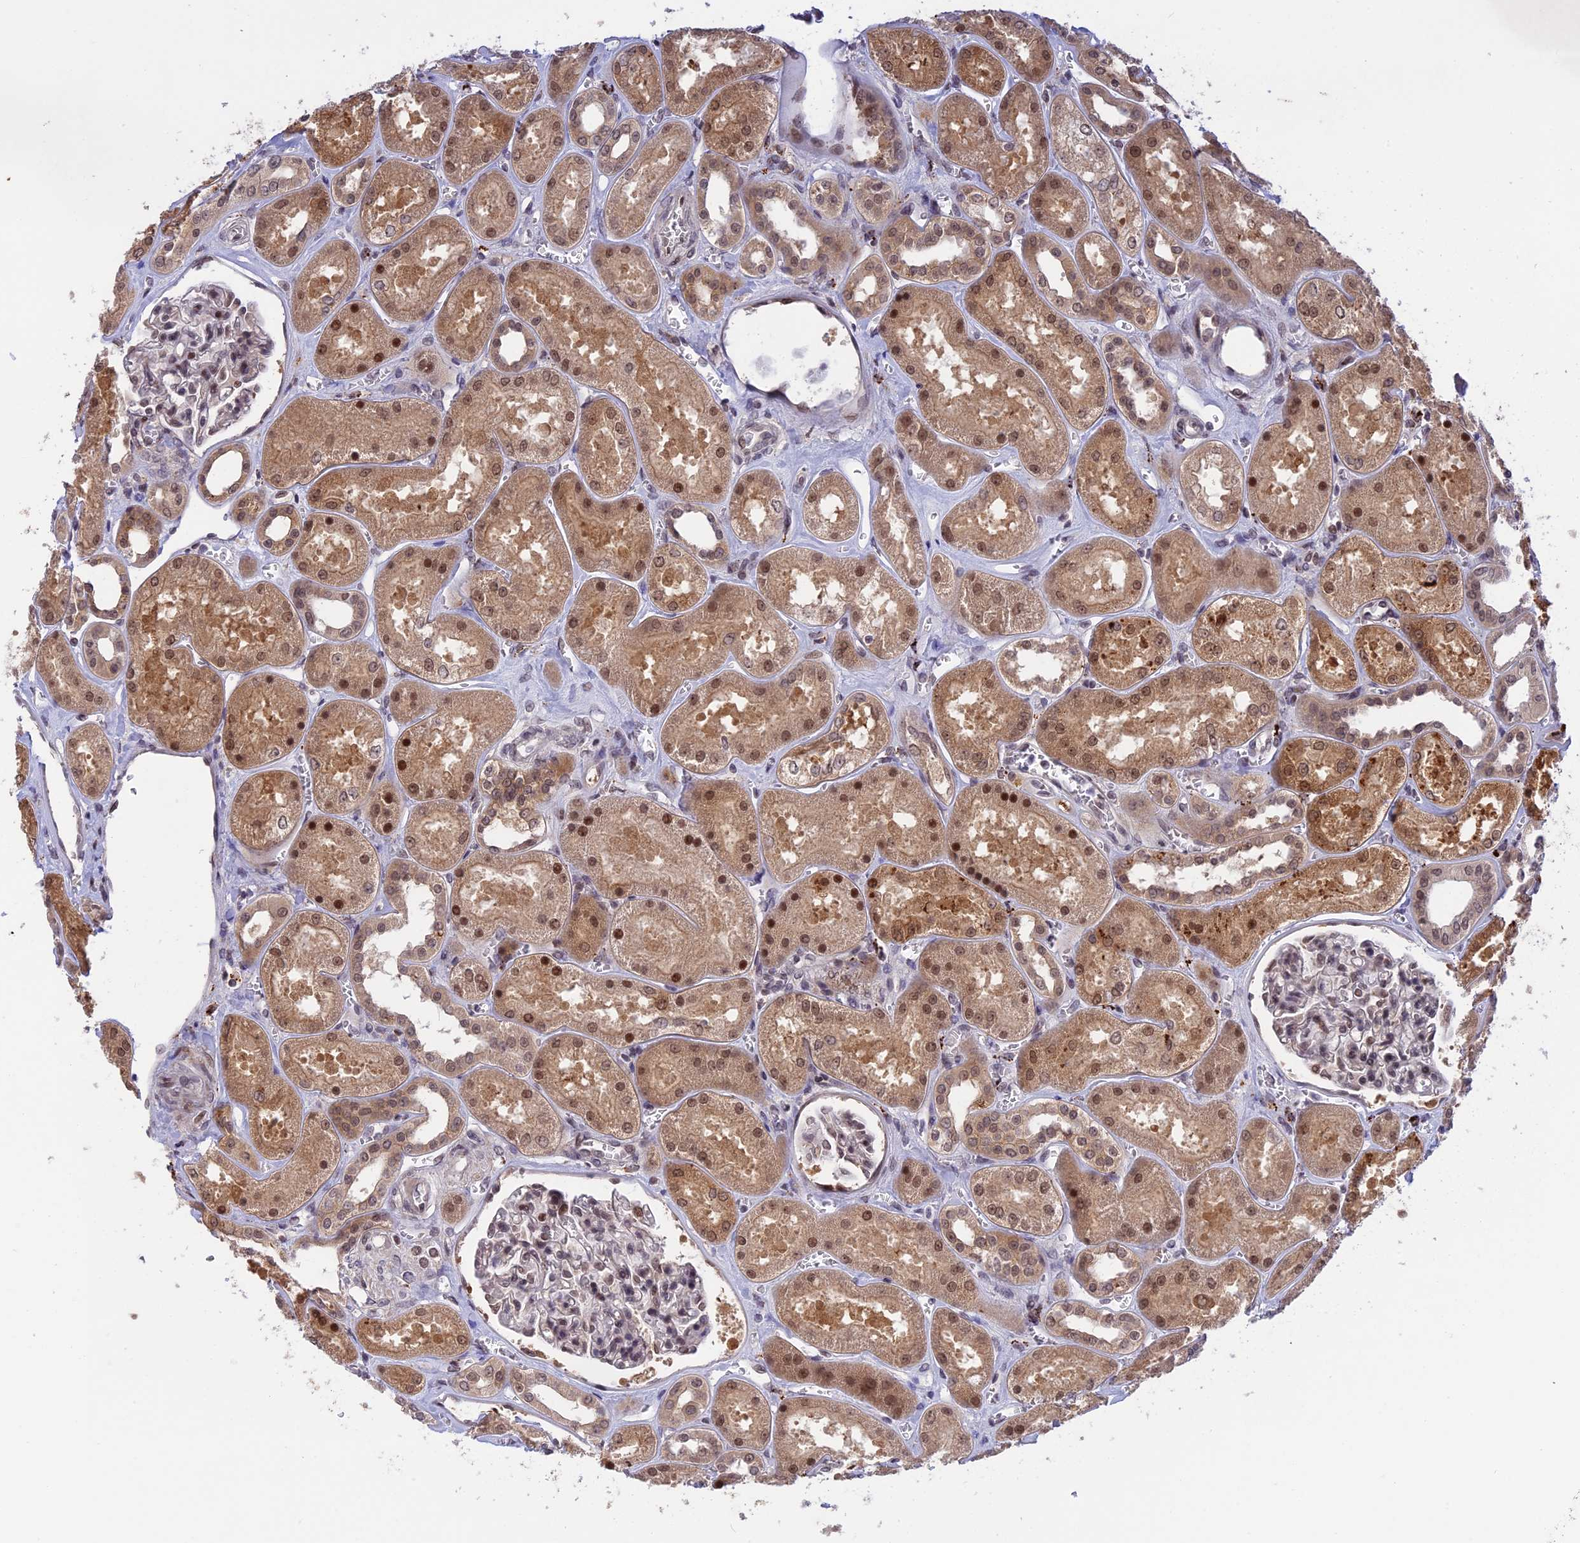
{"staining": {"intensity": "moderate", "quantity": "<25%", "location": "nuclear"}, "tissue": "kidney", "cell_type": "Cells in glomeruli", "image_type": "normal", "snomed": [{"axis": "morphology", "description": "Normal tissue, NOS"}, {"axis": "morphology", "description": "Adenocarcinoma, NOS"}, {"axis": "topography", "description": "Kidney"}], "caption": "Kidney stained for a protein (brown) demonstrates moderate nuclear positive expression in about <25% of cells in glomeruli.", "gene": "POLR2C", "patient": {"sex": "female", "age": 68}}